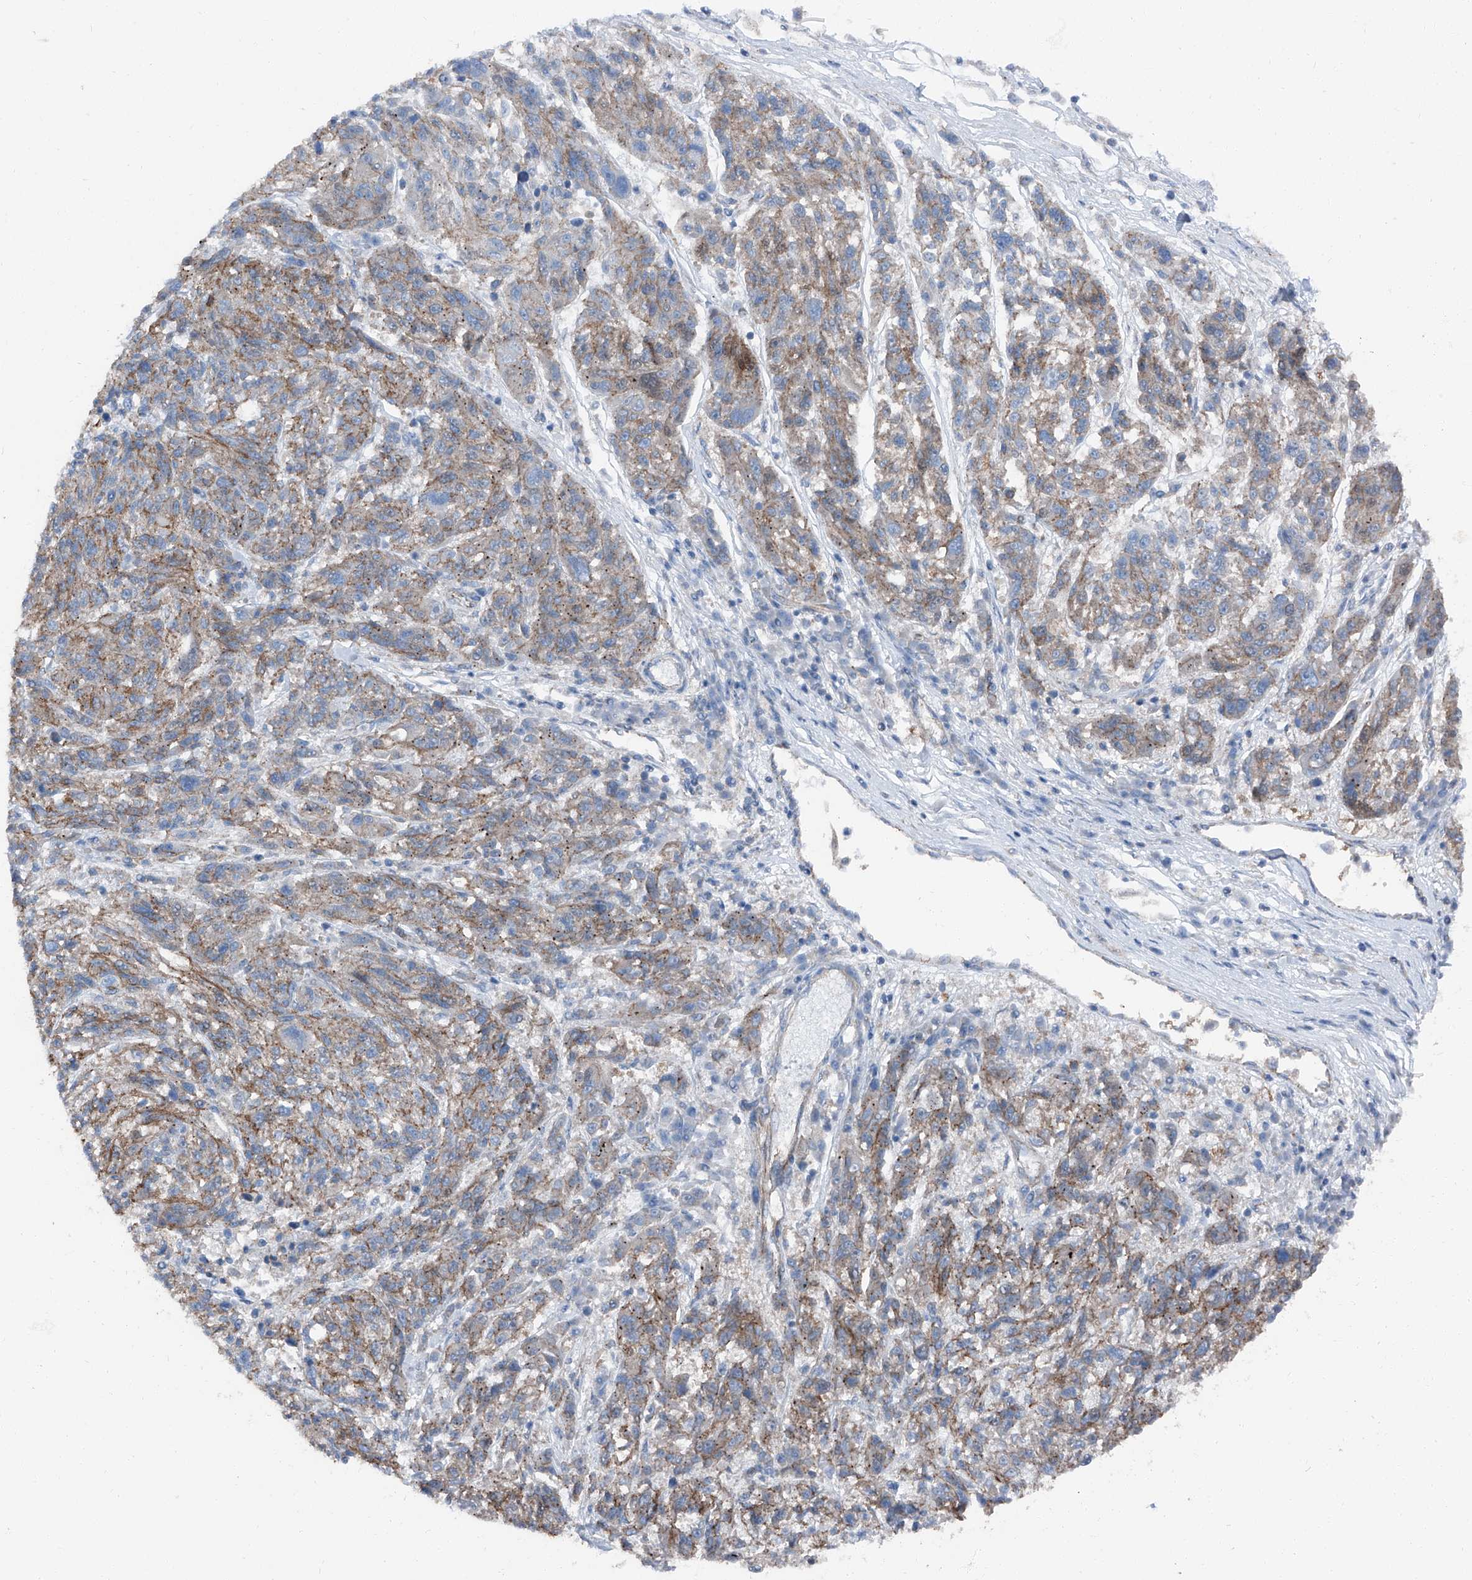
{"staining": {"intensity": "weak", "quantity": ">75%", "location": "cytoplasmic/membranous"}, "tissue": "melanoma", "cell_type": "Tumor cells", "image_type": "cancer", "snomed": [{"axis": "morphology", "description": "Malignant melanoma, NOS"}, {"axis": "topography", "description": "Skin"}], "caption": "Immunohistochemistry (IHC) of melanoma displays low levels of weak cytoplasmic/membranous expression in about >75% of tumor cells.", "gene": "GPR142", "patient": {"sex": "male", "age": 53}}